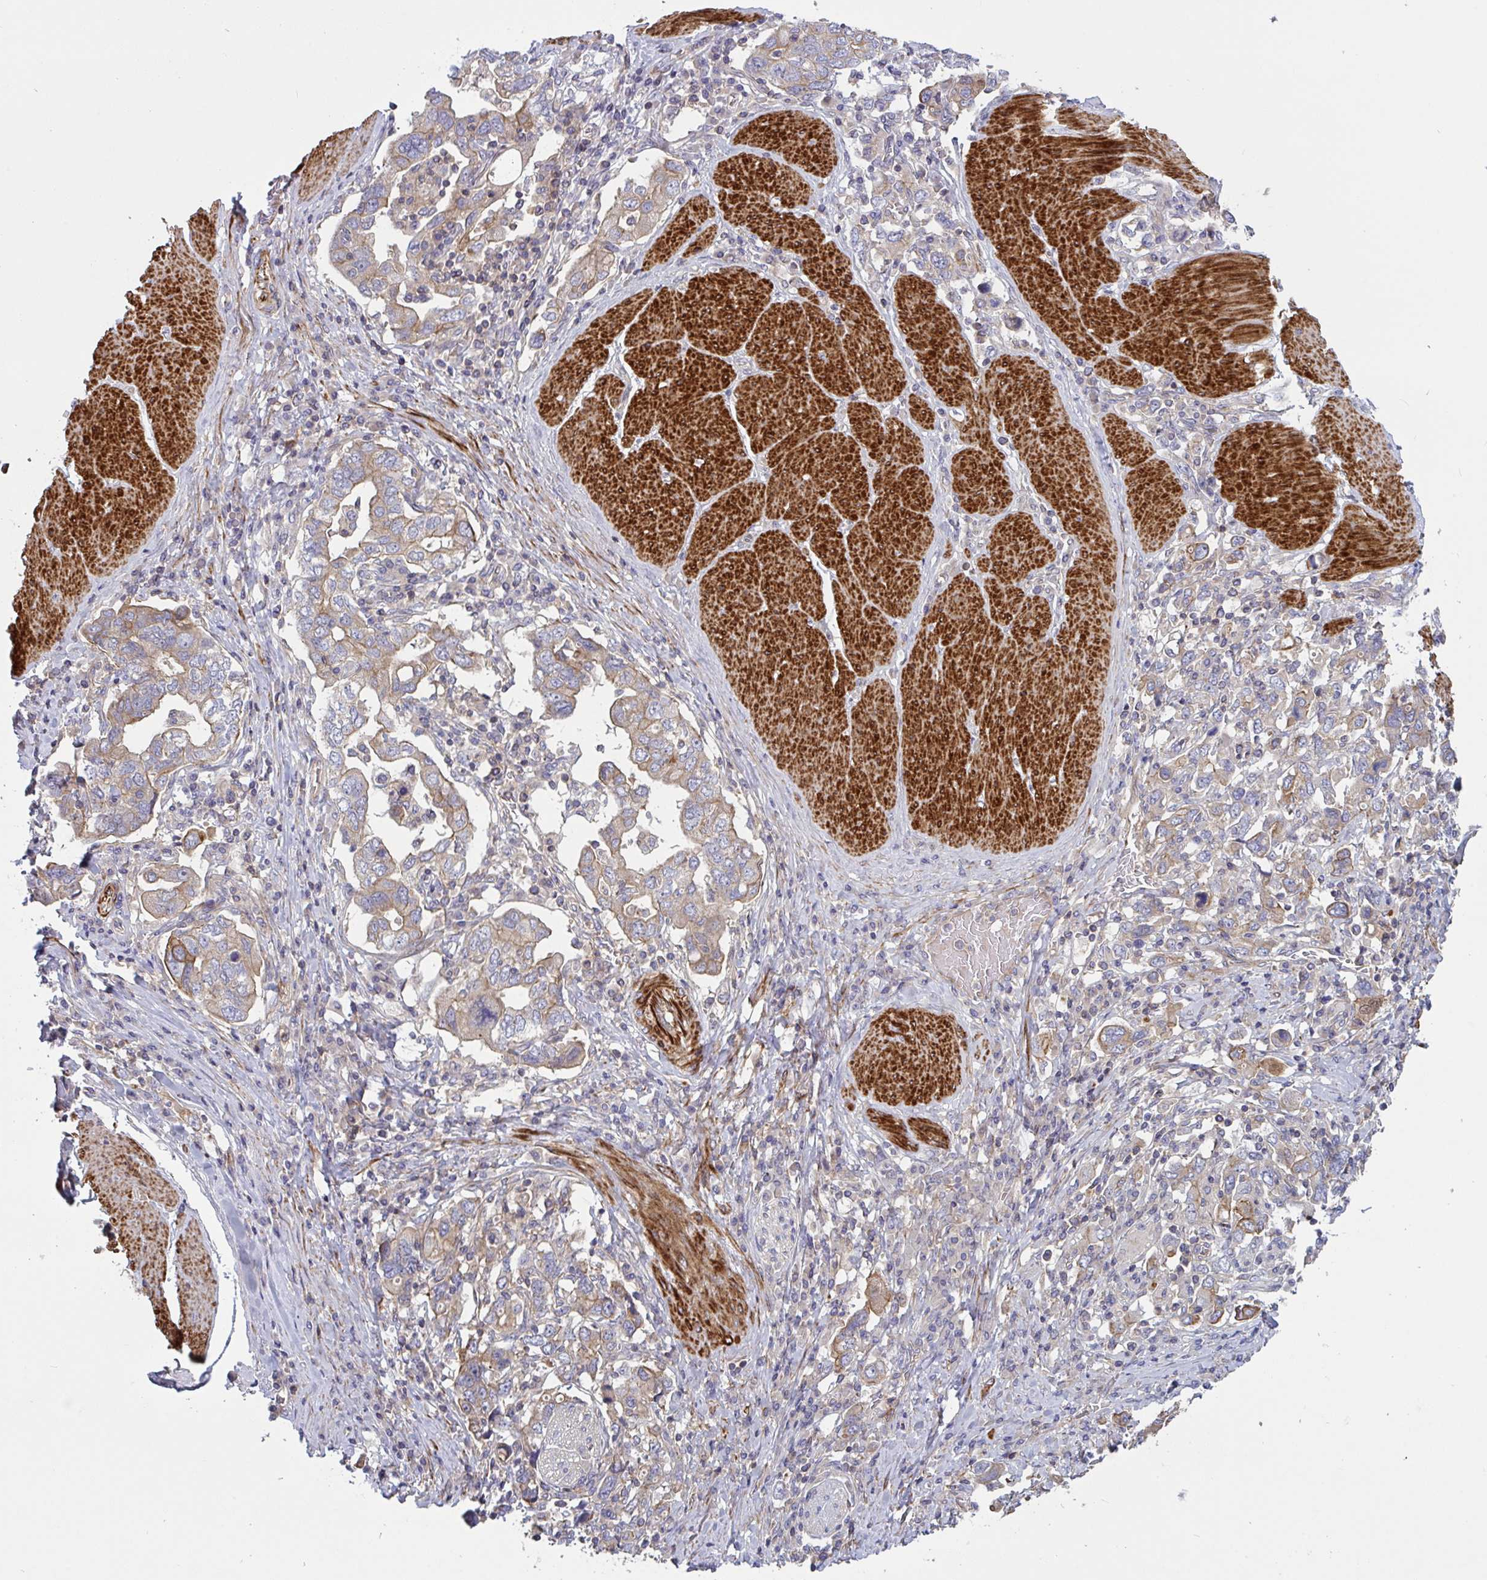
{"staining": {"intensity": "weak", "quantity": ">75%", "location": "cytoplasmic/membranous"}, "tissue": "stomach cancer", "cell_type": "Tumor cells", "image_type": "cancer", "snomed": [{"axis": "morphology", "description": "Adenocarcinoma, NOS"}, {"axis": "topography", "description": "Stomach, upper"}, {"axis": "topography", "description": "Stomach"}], "caption": "Approximately >75% of tumor cells in human stomach cancer show weak cytoplasmic/membranous protein expression as visualized by brown immunohistochemical staining.", "gene": "TANK", "patient": {"sex": "male", "age": 62}}